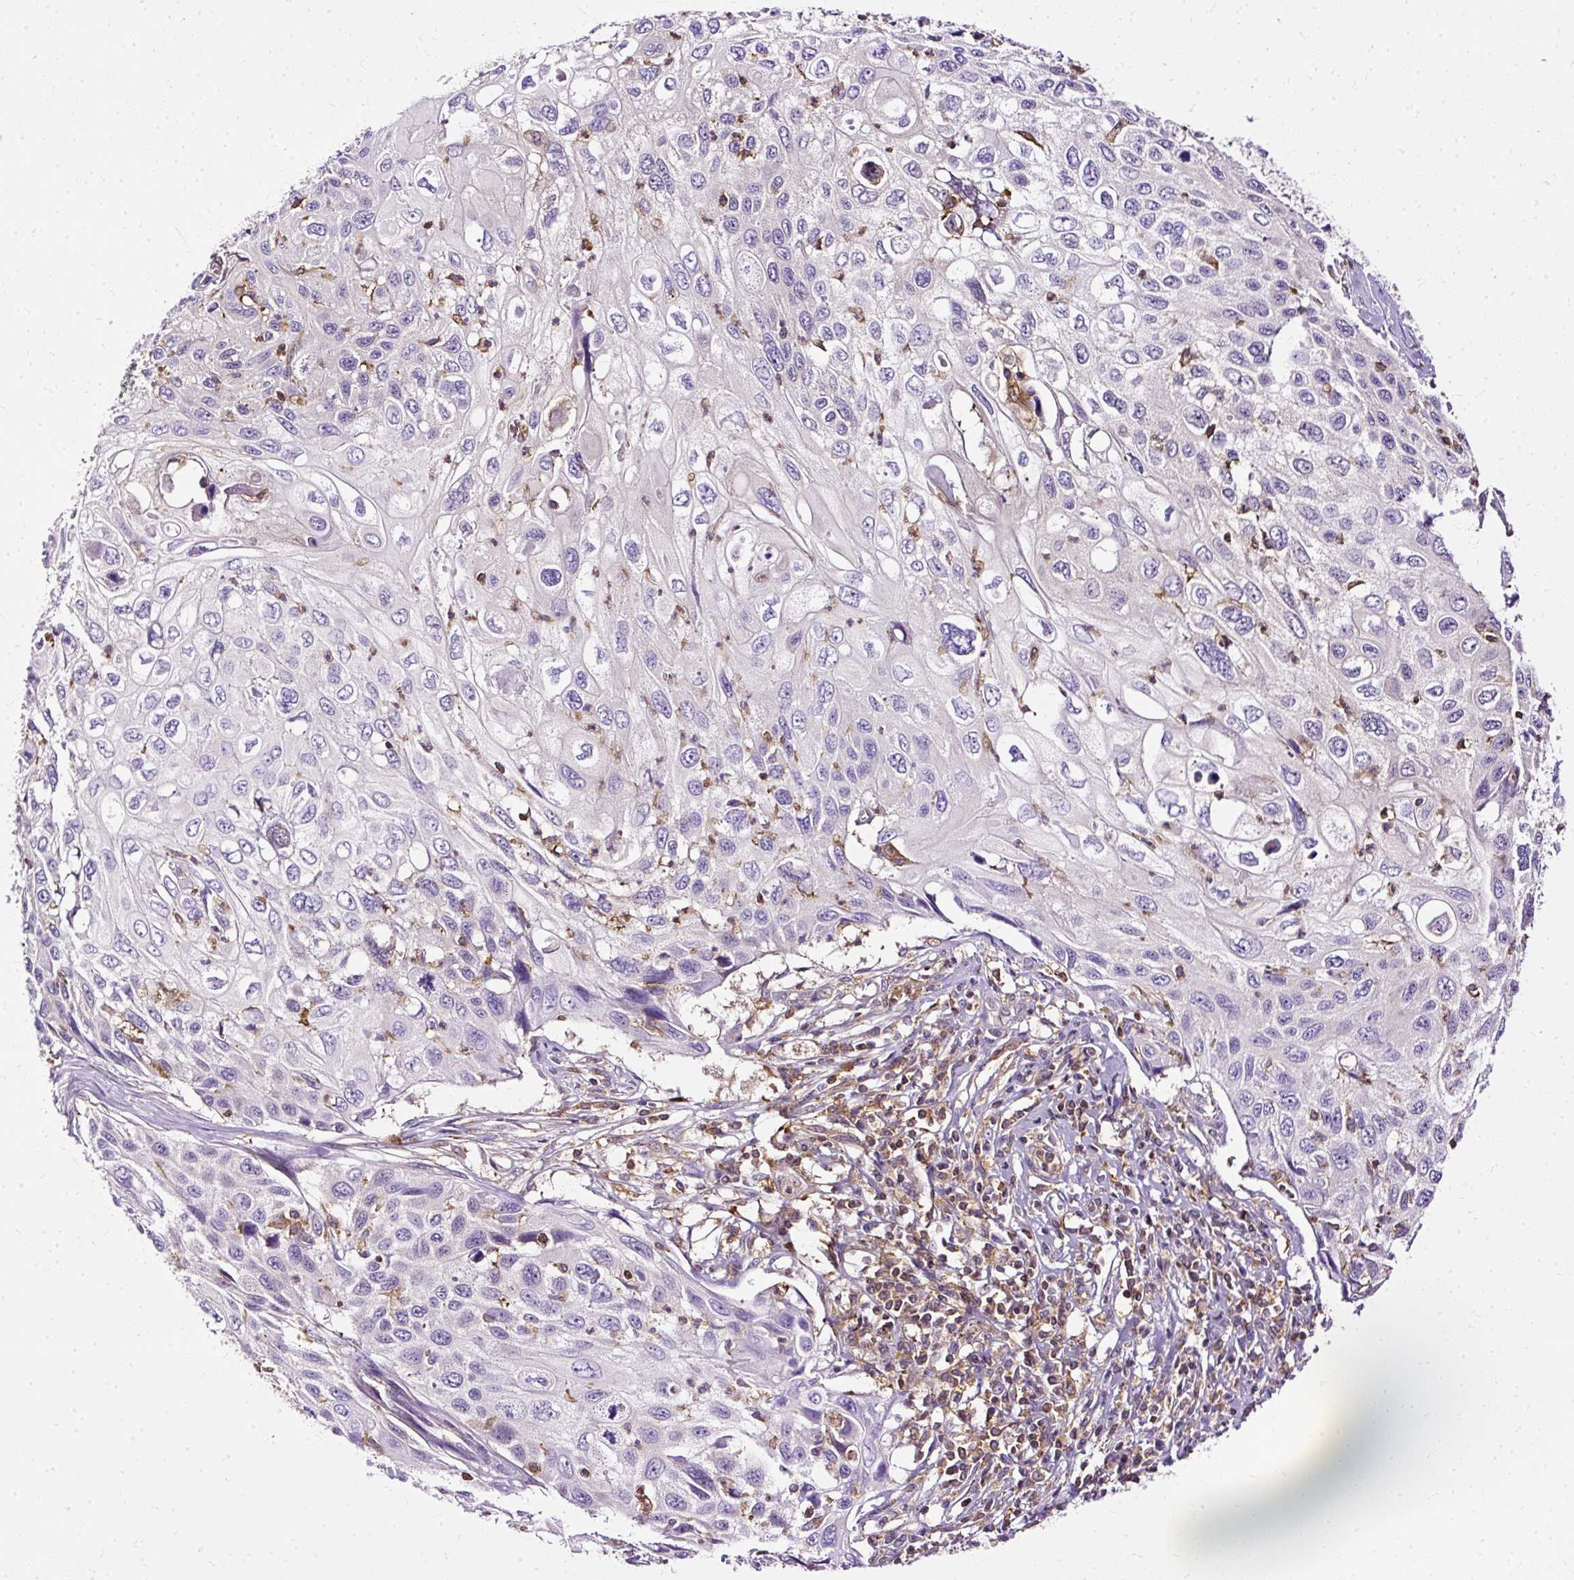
{"staining": {"intensity": "negative", "quantity": "none", "location": "none"}, "tissue": "cervical cancer", "cell_type": "Tumor cells", "image_type": "cancer", "snomed": [{"axis": "morphology", "description": "Squamous cell carcinoma, NOS"}, {"axis": "topography", "description": "Cervix"}], "caption": "This is a micrograph of IHC staining of cervical cancer, which shows no positivity in tumor cells.", "gene": "TWF2", "patient": {"sex": "female", "age": 70}}